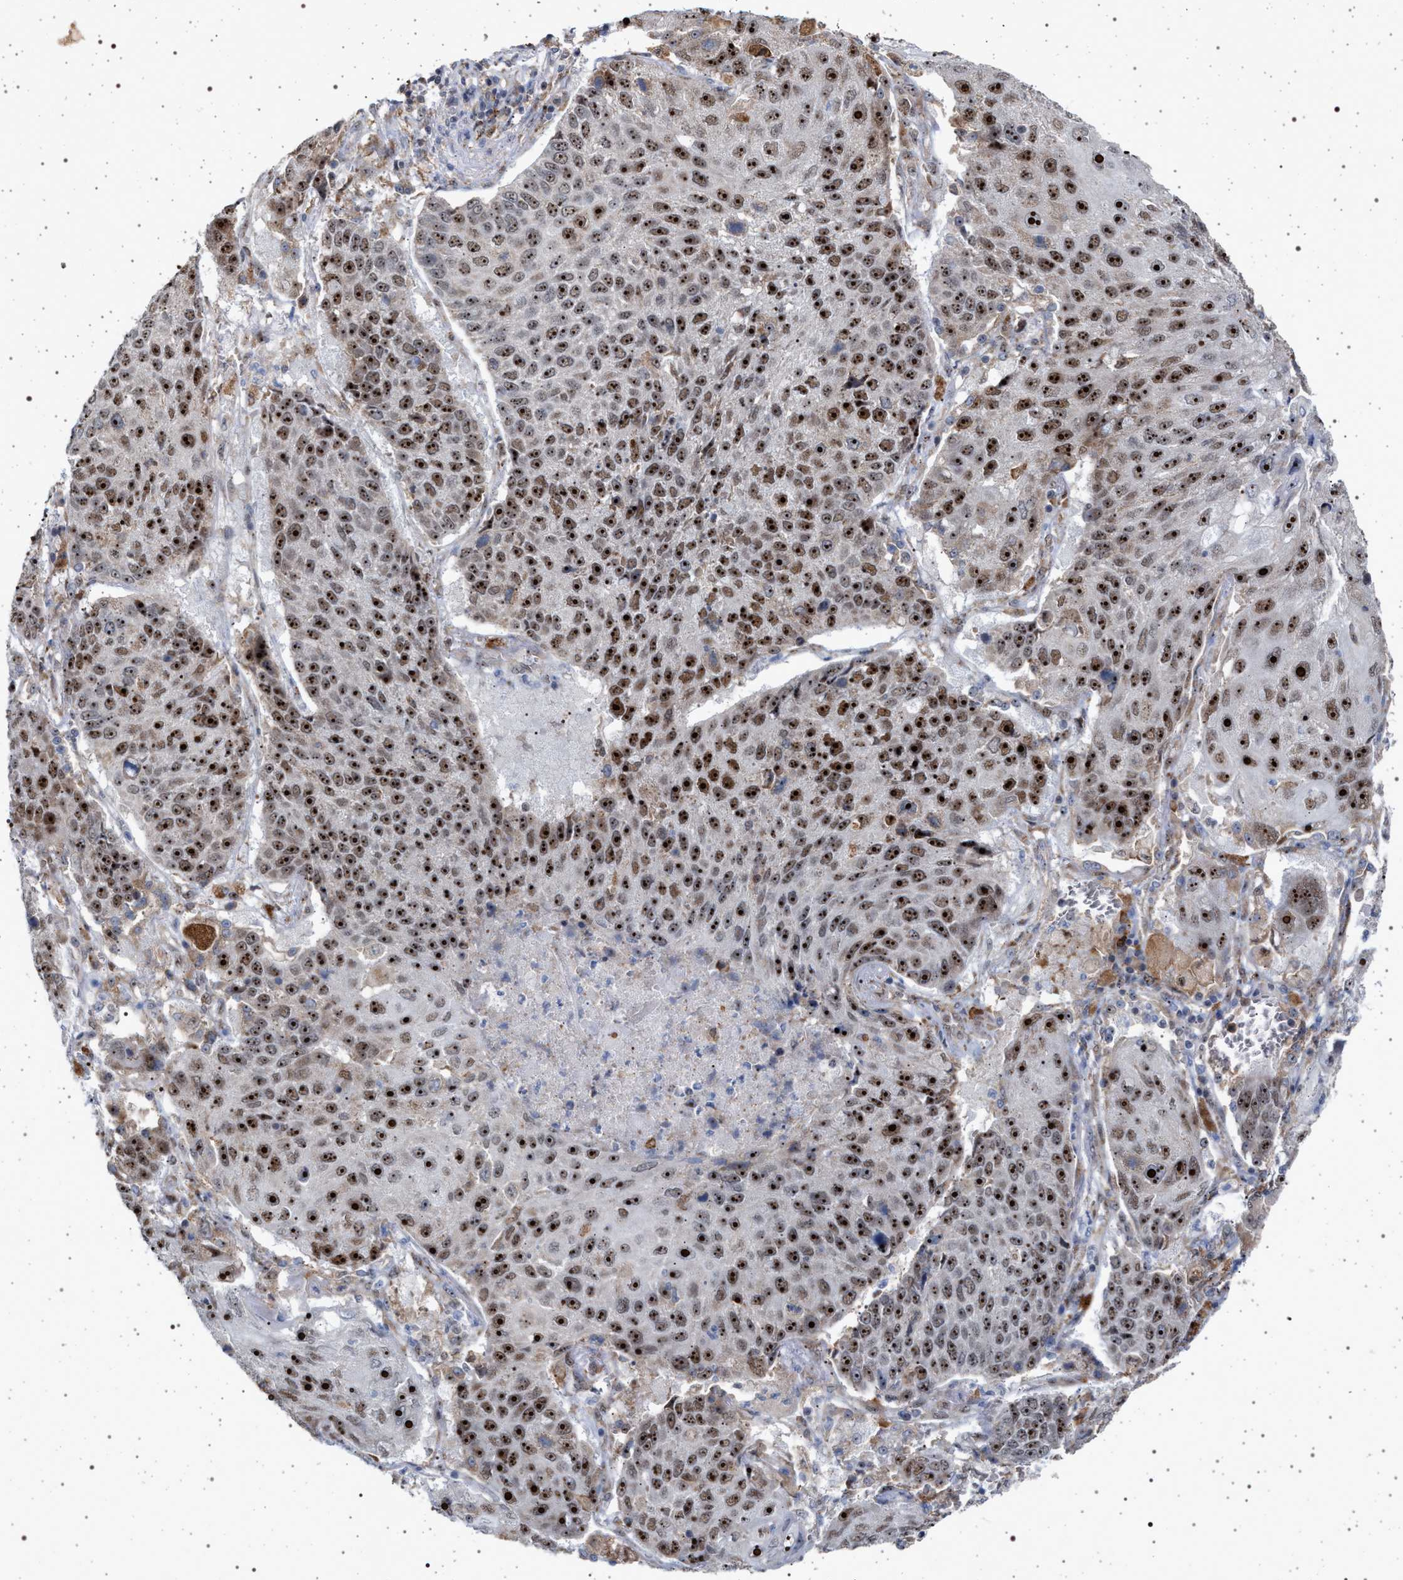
{"staining": {"intensity": "strong", "quantity": ">75%", "location": "nuclear"}, "tissue": "lung cancer", "cell_type": "Tumor cells", "image_type": "cancer", "snomed": [{"axis": "morphology", "description": "Squamous cell carcinoma, NOS"}, {"axis": "topography", "description": "Lung"}], "caption": "Immunohistochemical staining of lung cancer demonstrates high levels of strong nuclear protein staining in about >75% of tumor cells. Nuclei are stained in blue.", "gene": "ELAC2", "patient": {"sex": "male", "age": 61}}